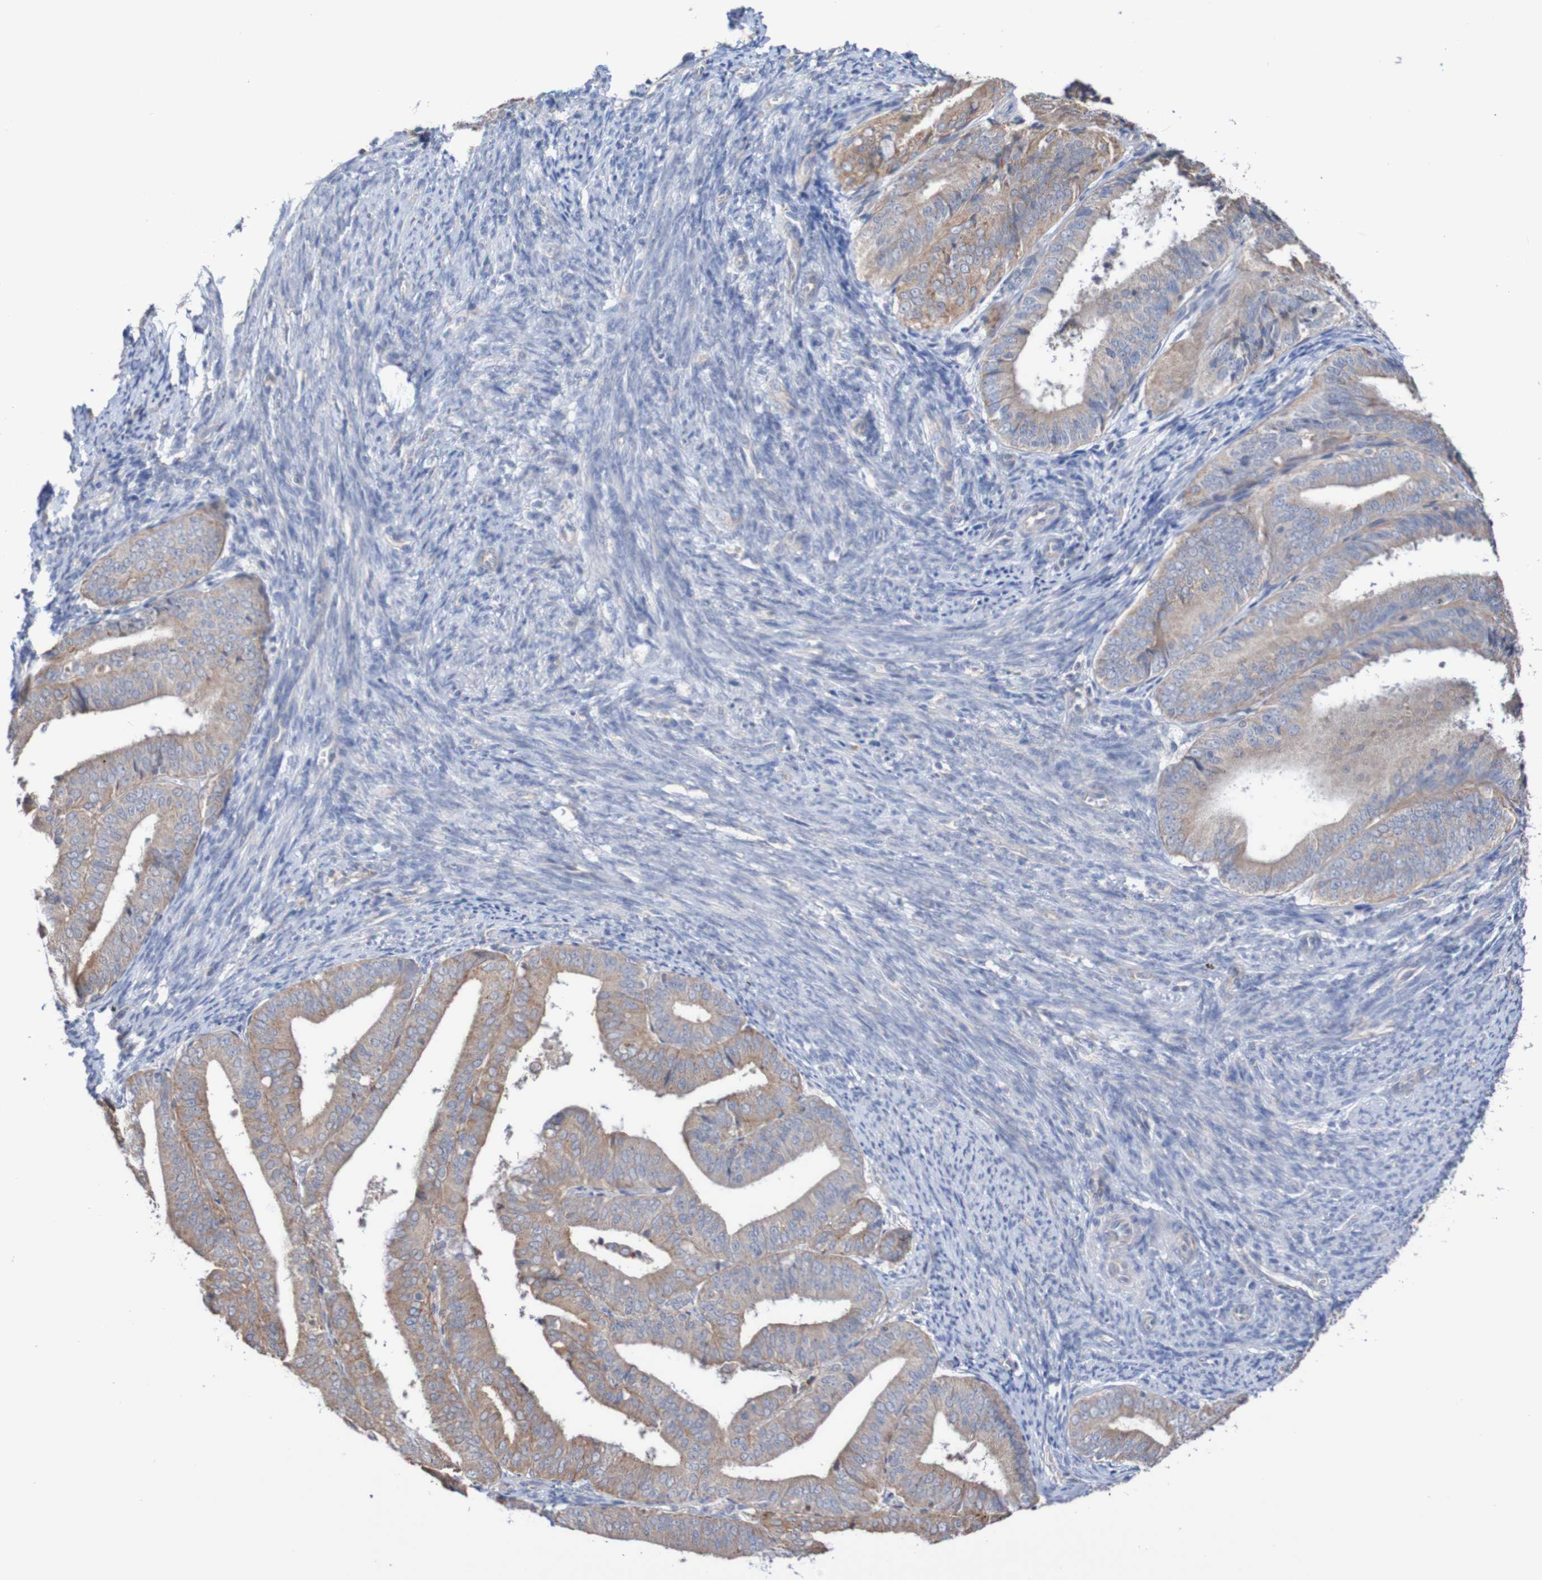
{"staining": {"intensity": "weak", "quantity": ">75%", "location": "cytoplasmic/membranous"}, "tissue": "endometrial cancer", "cell_type": "Tumor cells", "image_type": "cancer", "snomed": [{"axis": "morphology", "description": "Adenocarcinoma, NOS"}, {"axis": "topography", "description": "Endometrium"}], "caption": "A histopathology image of human endometrial adenocarcinoma stained for a protein exhibits weak cytoplasmic/membranous brown staining in tumor cells.", "gene": "PHYH", "patient": {"sex": "female", "age": 63}}